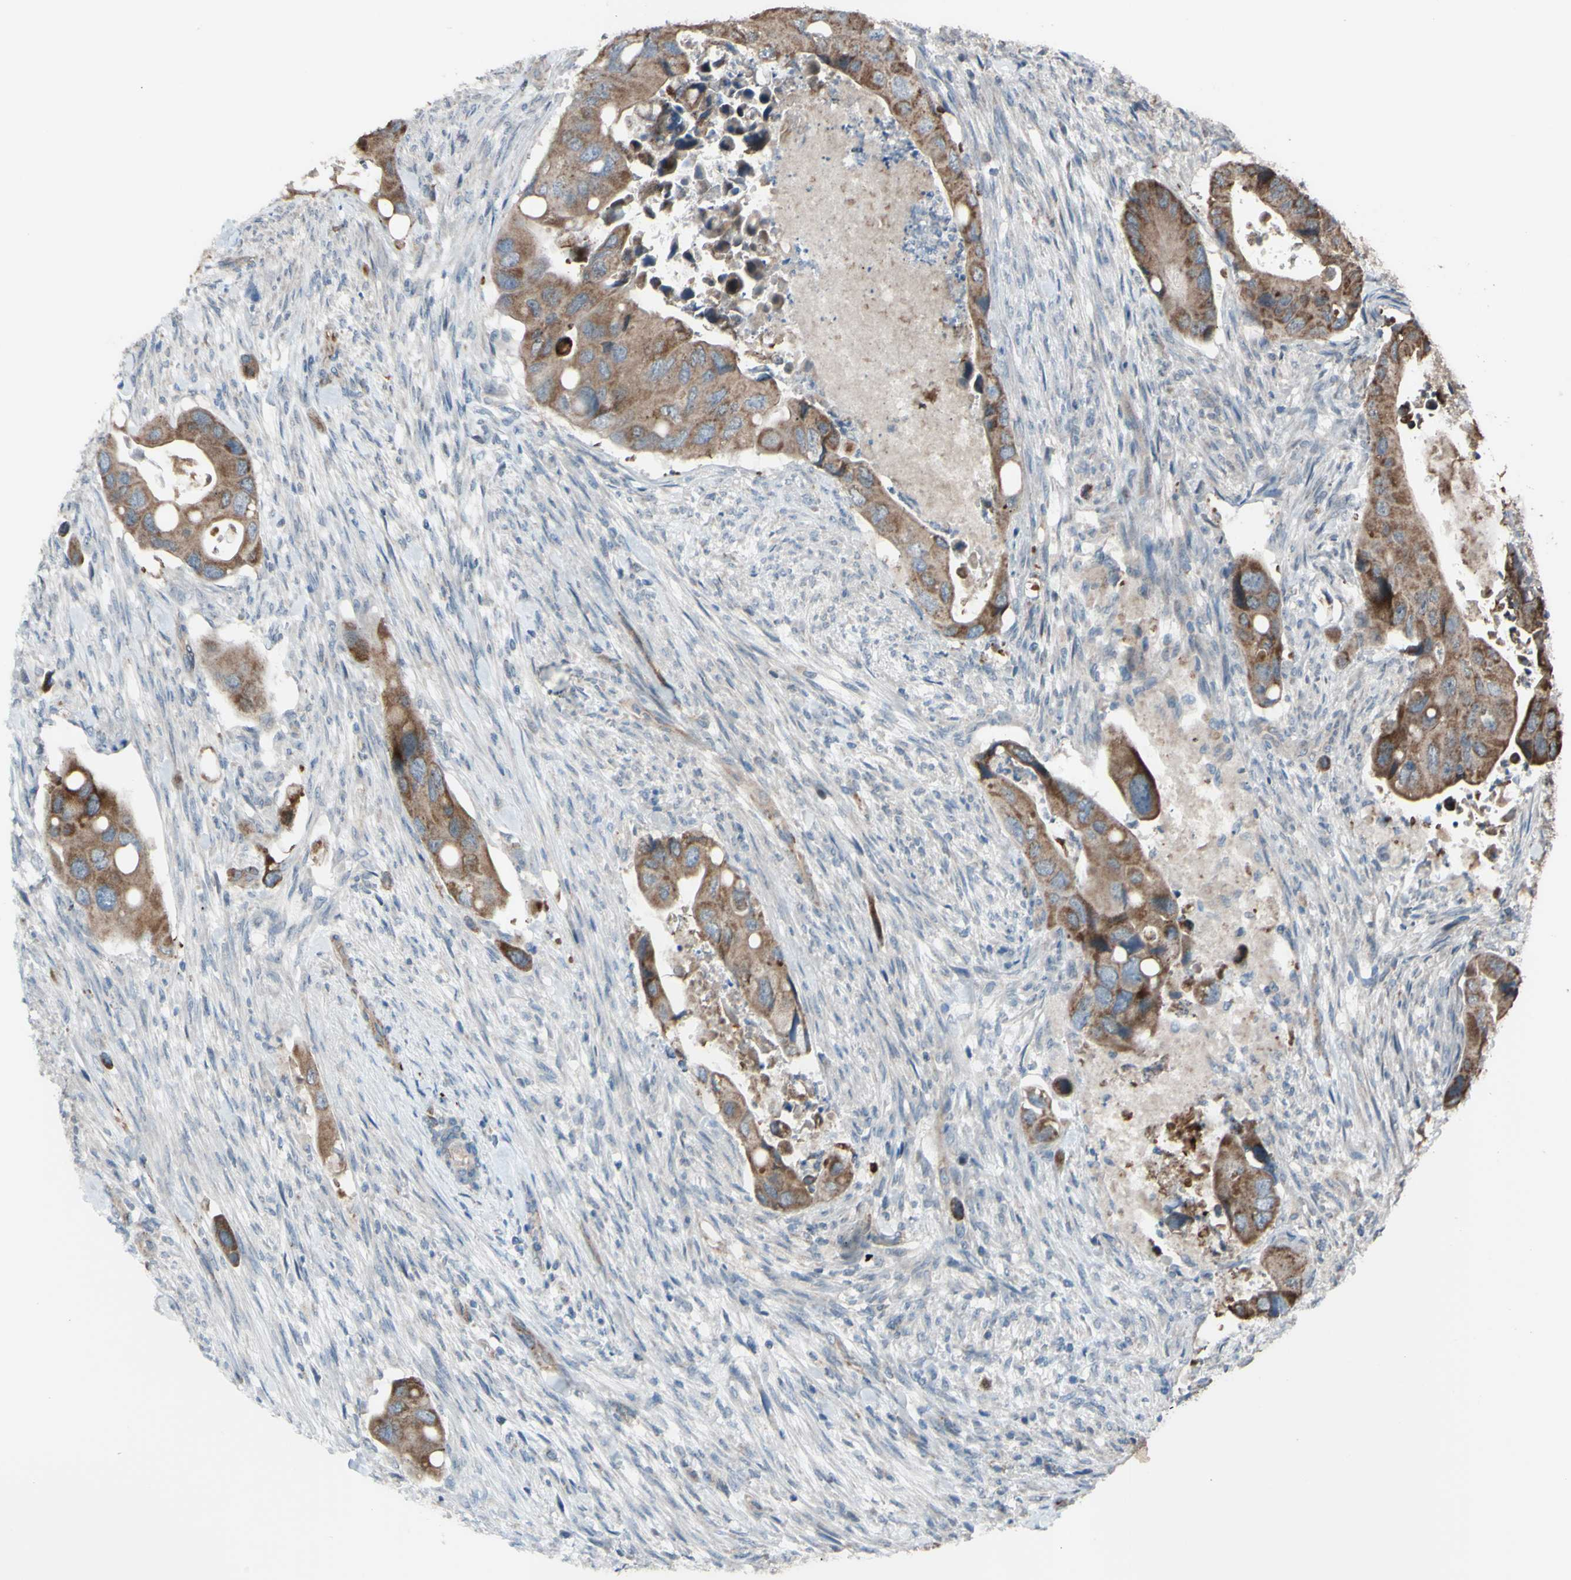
{"staining": {"intensity": "moderate", "quantity": ">75%", "location": "cytoplasmic/membranous"}, "tissue": "colorectal cancer", "cell_type": "Tumor cells", "image_type": "cancer", "snomed": [{"axis": "morphology", "description": "Adenocarcinoma, NOS"}, {"axis": "topography", "description": "Rectum"}], "caption": "Immunohistochemistry photomicrograph of neoplastic tissue: human colorectal cancer stained using immunohistochemistry displays medium levels of moderate protein expression localized specifically in the cytoplasmic/membranous of tumor cells, appearing as a cytoplasmic/membranous brown color.", "gene": "ACOT8", "patient": {"sex": "female", "age": 57}}